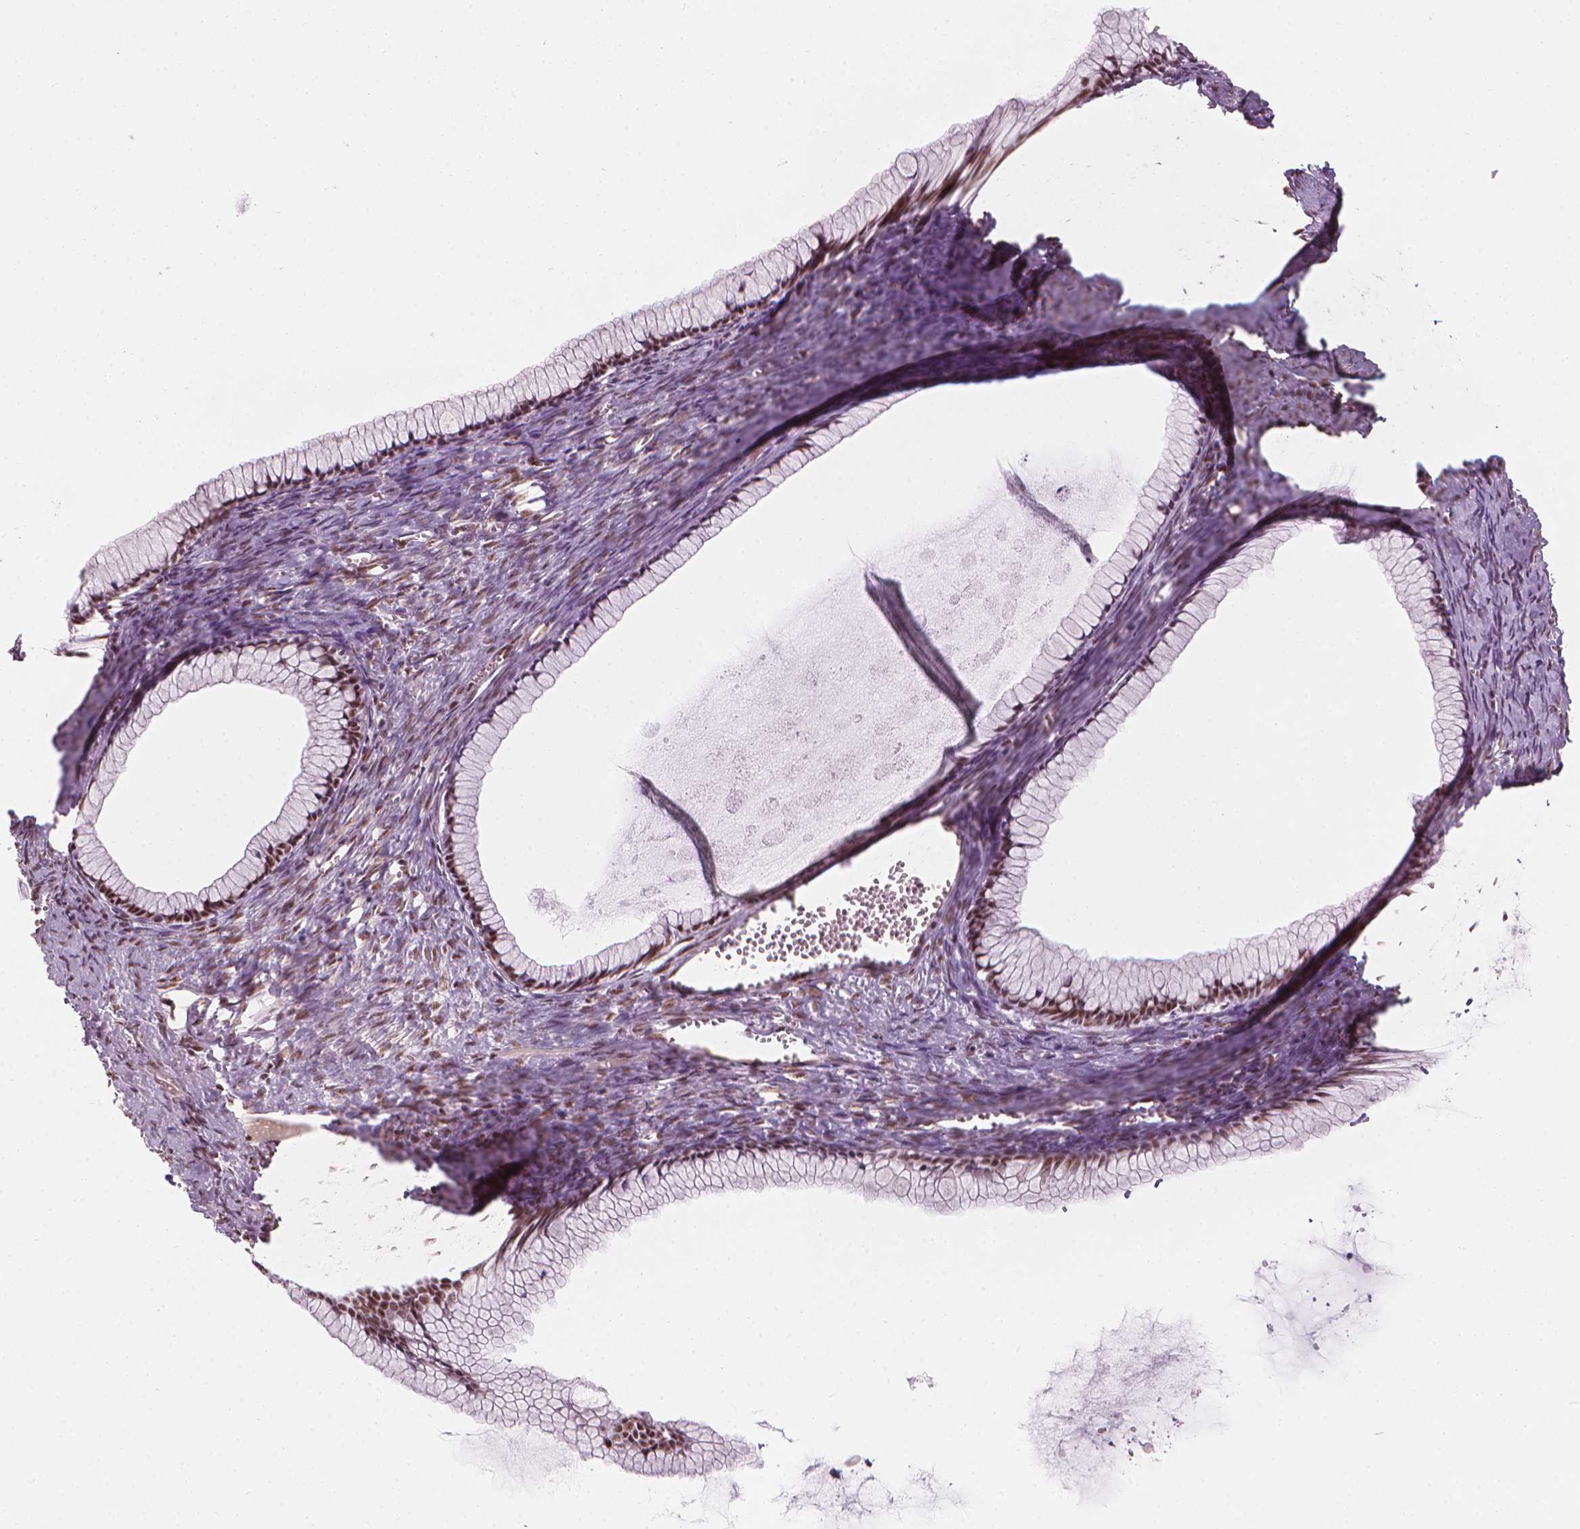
{"staining": {"intensity": "strong", "quantity": ">75%", "location": "nuclear"}, "tissue": "ovarian cancer", "cell_type": "Tumor cells", "image_type": "cancer", "snomed": [{"axis": "morphology", "description": "Cystadenocarcinoma, mucinous, NOS"}, {"axis": "topography", "description": "Ovary"}], "caption": "A high amount of strong nuclear staining is present in approximately >75% of tumor cells in ovarian cancer (mucinous cystadenocarcinoma) tissue. (DAB (3,3'-diaminobenzidine) IHC with brightfield microscopy, high magnification).", "gene": "ELF2", "patient": {"sex": "female", "age": 41}}